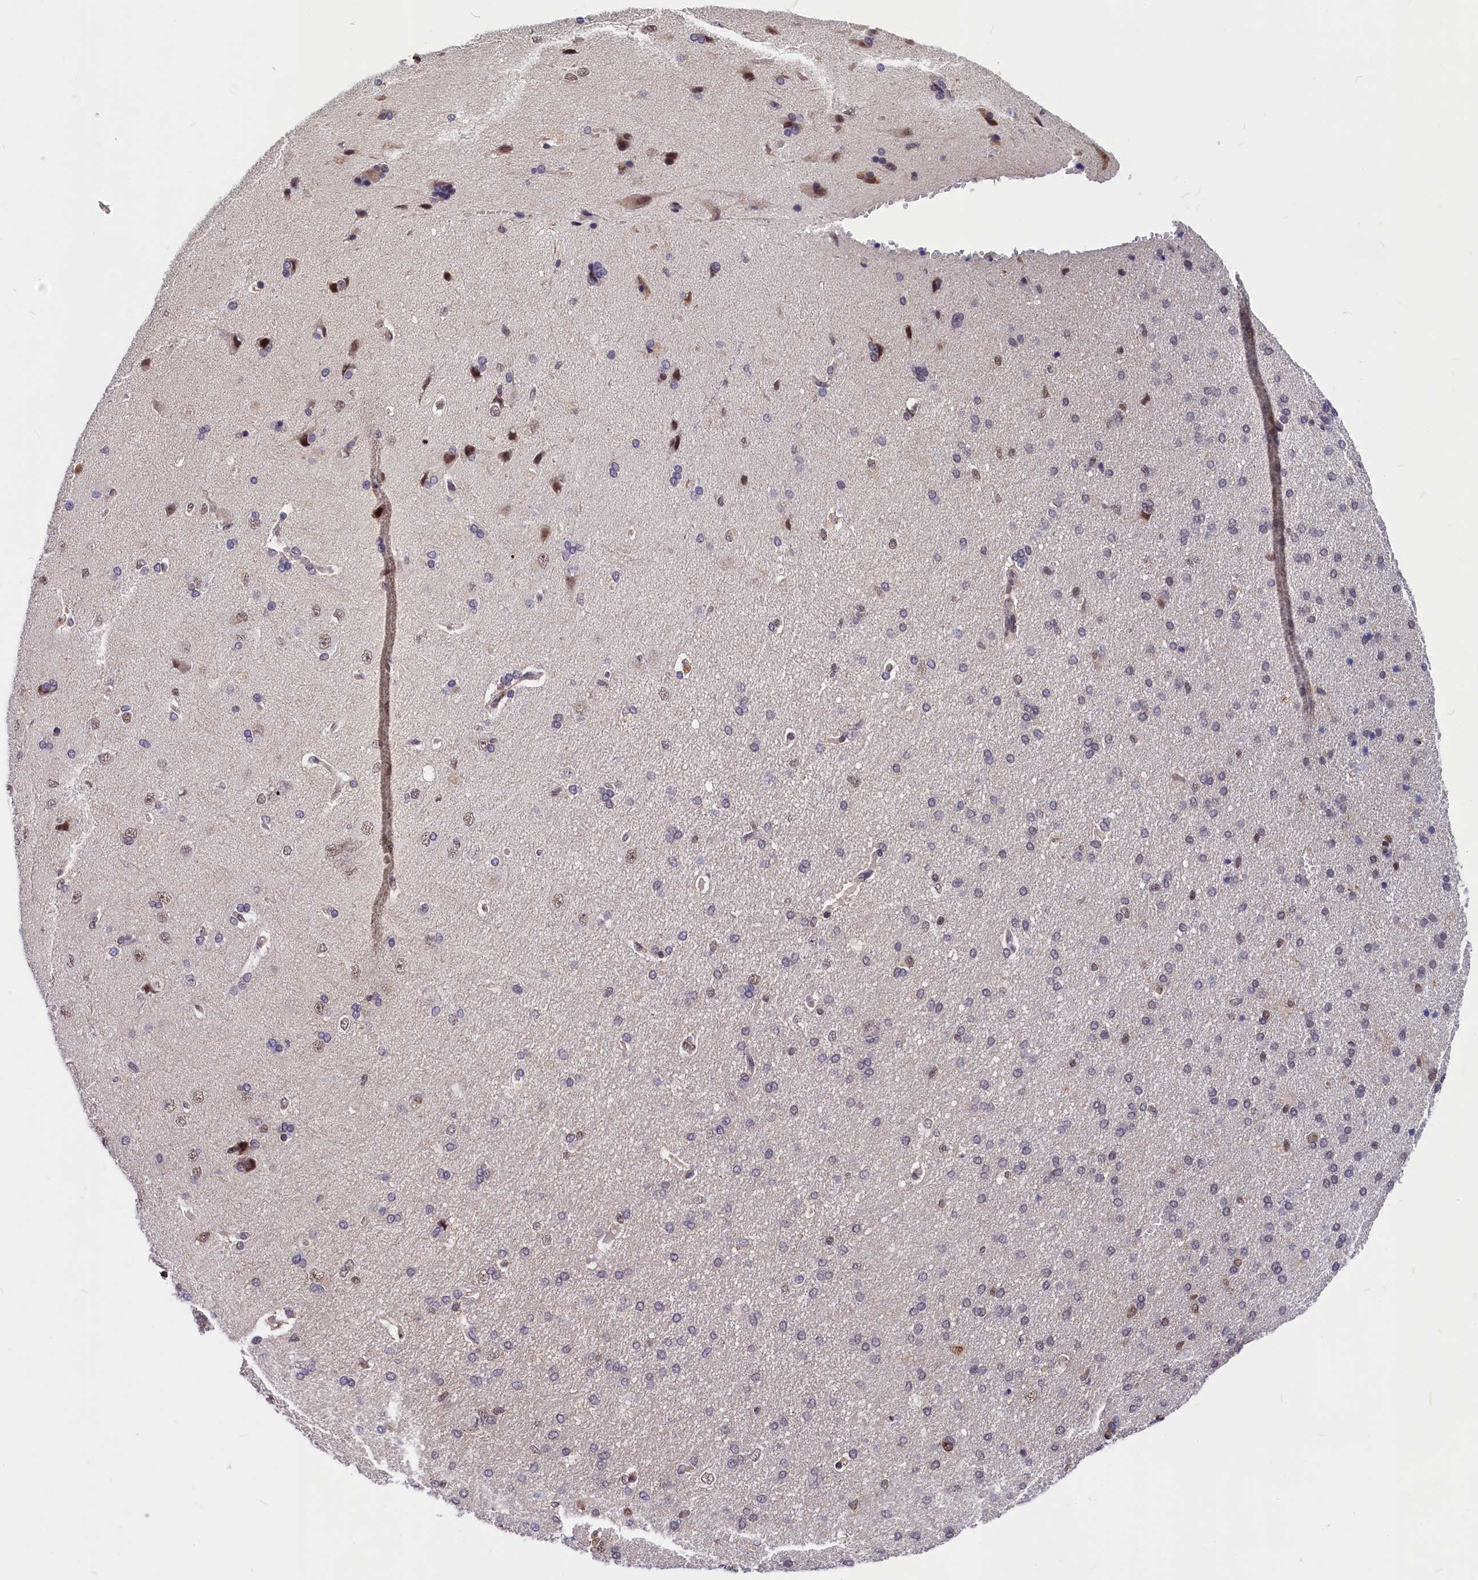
{"staining": {"intensity": "moderate", "quantity": "25%-75%", "location": "cytoplasmic/membranous,nuclear"}, "tissue": "cerebral cortex", "cell_type": "Endothelial cells", "image_type": "normal", "snomed": [{"axis": "morphology", "description": "Normal tissue, NOS"}, {"axis": "topography", "description": "Cerebral cortex"}], "caption": "Endothelial cells demonstrate medium levels of moderate cytoplasmic/membranous,nuclear positivity in about 25%-75% of cells in normal human cerebral cortex. The staining was performed using DAB to visualize the protein expression in brown, while the nuclei were stained in blue with hematoxylin (Magnification: 20x).", "gene": "ZC3H4", "patient": {"sex": "male", "age": 62}}